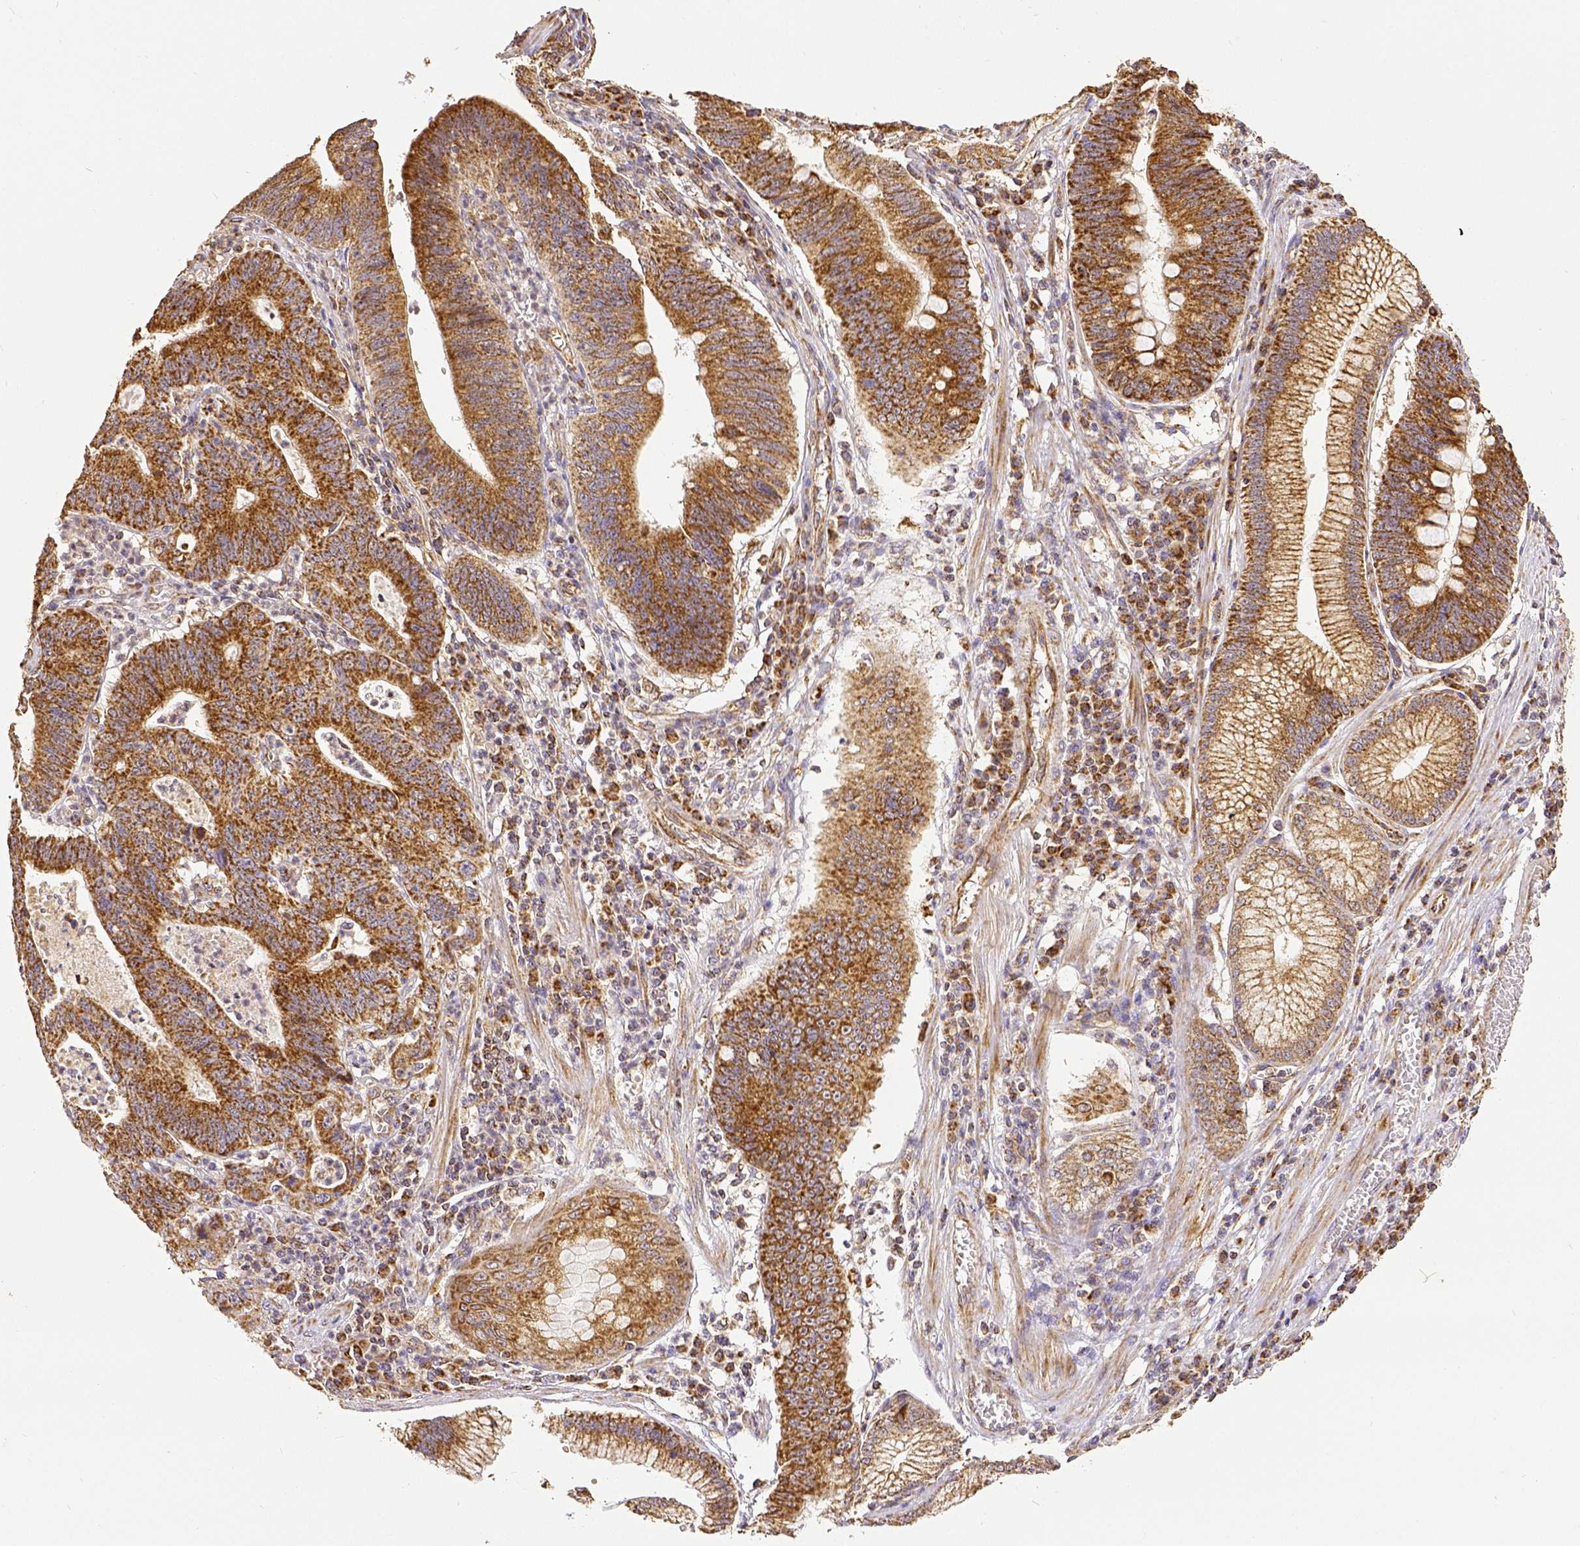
{"staining": {"intensity": "strong", "quantity": ">75%", "location": "cytoplasmic/membranous"}, "tissue": "stomach cancer", "cell_type": "Tumor cells", "image_type": "cancer", "snomed": [{"axis": "morphology", "description": "Adenocarcinoma, NOS"}, {"axis": "topography", "description": "Stomach"}], "caption": "Immunohistochemistry (IHC) micrograph of neoplastic tissue: stomach adenocarcinoma stained using immunohistochemistry exhibits high levels of strong protein expression localized specifically in the cytoplasmic/membranous of tumor cells, appearing as a cytoplasmic/membranous brown color.", "gene": "SDHB", "patient": {"sex": "male", "age": 59}}